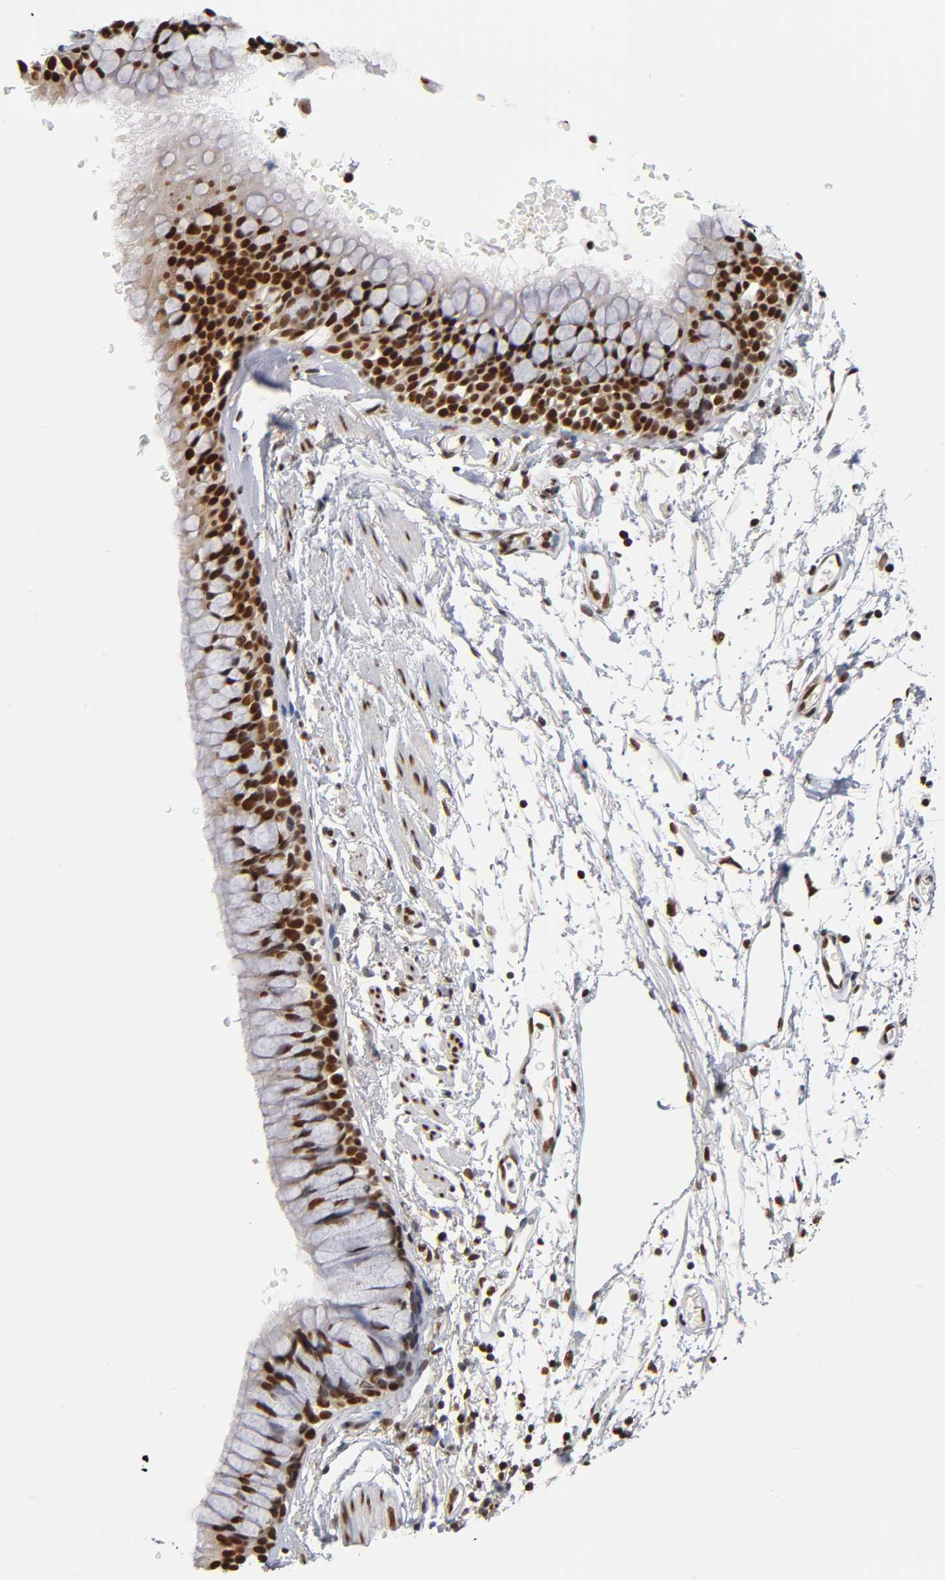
{"staining": {"intensity": "strong", "quantity": ">75%", "location": "nuclear"}, "tissue": "bronchus", "cell_type": "Respiratory epithelial cells", "image_type": "normal", "snomed": [{"axis": "morphology", "description": "Normal tissue, NOS"}, {"axis": "topography", "description": "Bronchus"}], "caption": "Protein expression analysis of unremarkable human bronchus reveals strong nuclear expression in about >75% of respiratory epithelial cells. The staining is performed using DAB (3,3'-diaminobenzidine) brown chromogen to label protein expression. The nuclei are counter-stained blue using hematoxylin.", "gene": "ILKAP", "patient": {"sex": "female", "age": 73}}